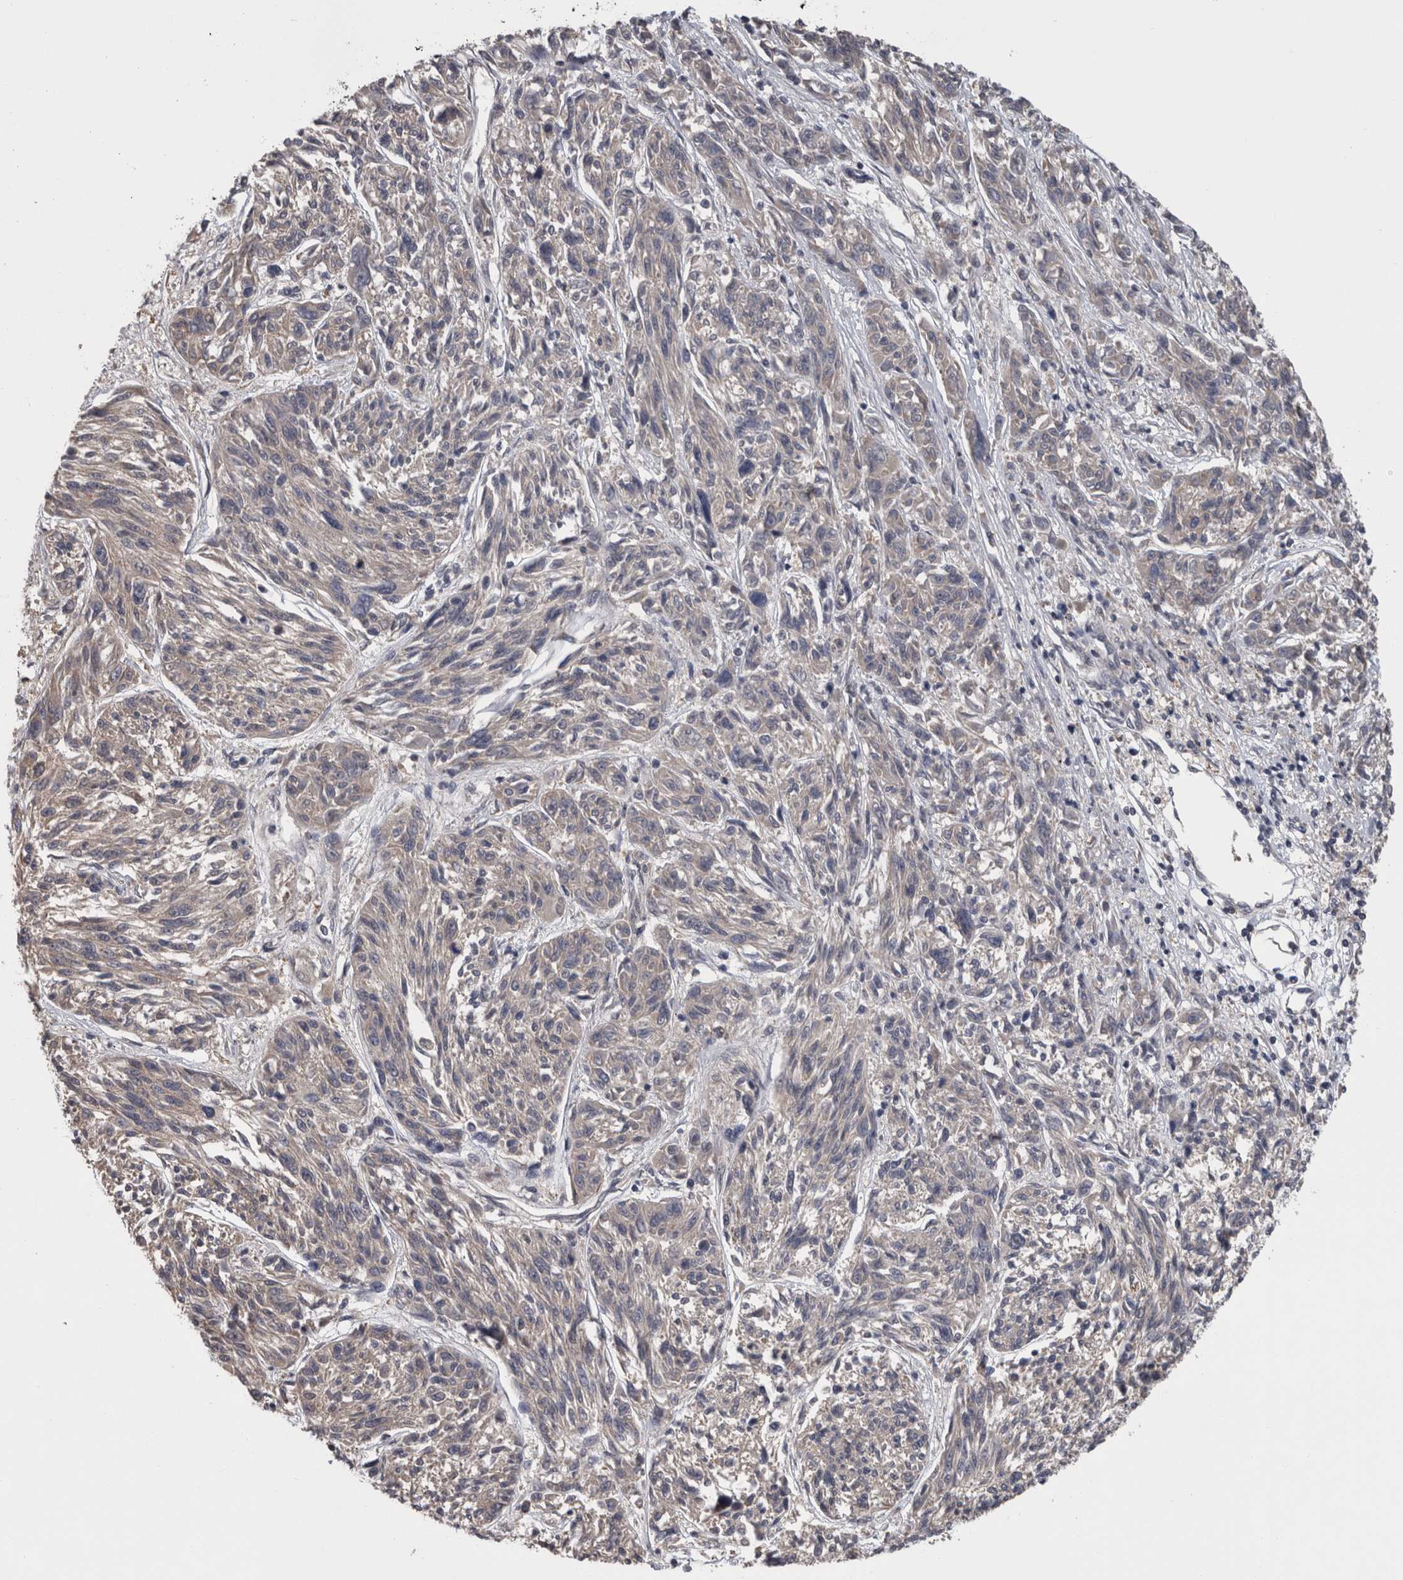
{"staining": {"intensity": "negative", "quantity": "none", "location": "none"}, "tissue": "melanoma", "cell_type": "Tumor cells", "image_type": "cancer", "snomed": [{"axis": "morphology", "description": "Malignant melanoma, NOS"}, {"axis": "topography", "description": "Skin"}], "caption": "Immunohistochemical staining of human malignant melanoma demonstrates no significant staining in tumor cells.", "gene": "APRT", "patient": {"sex": "male", "age": 53}}